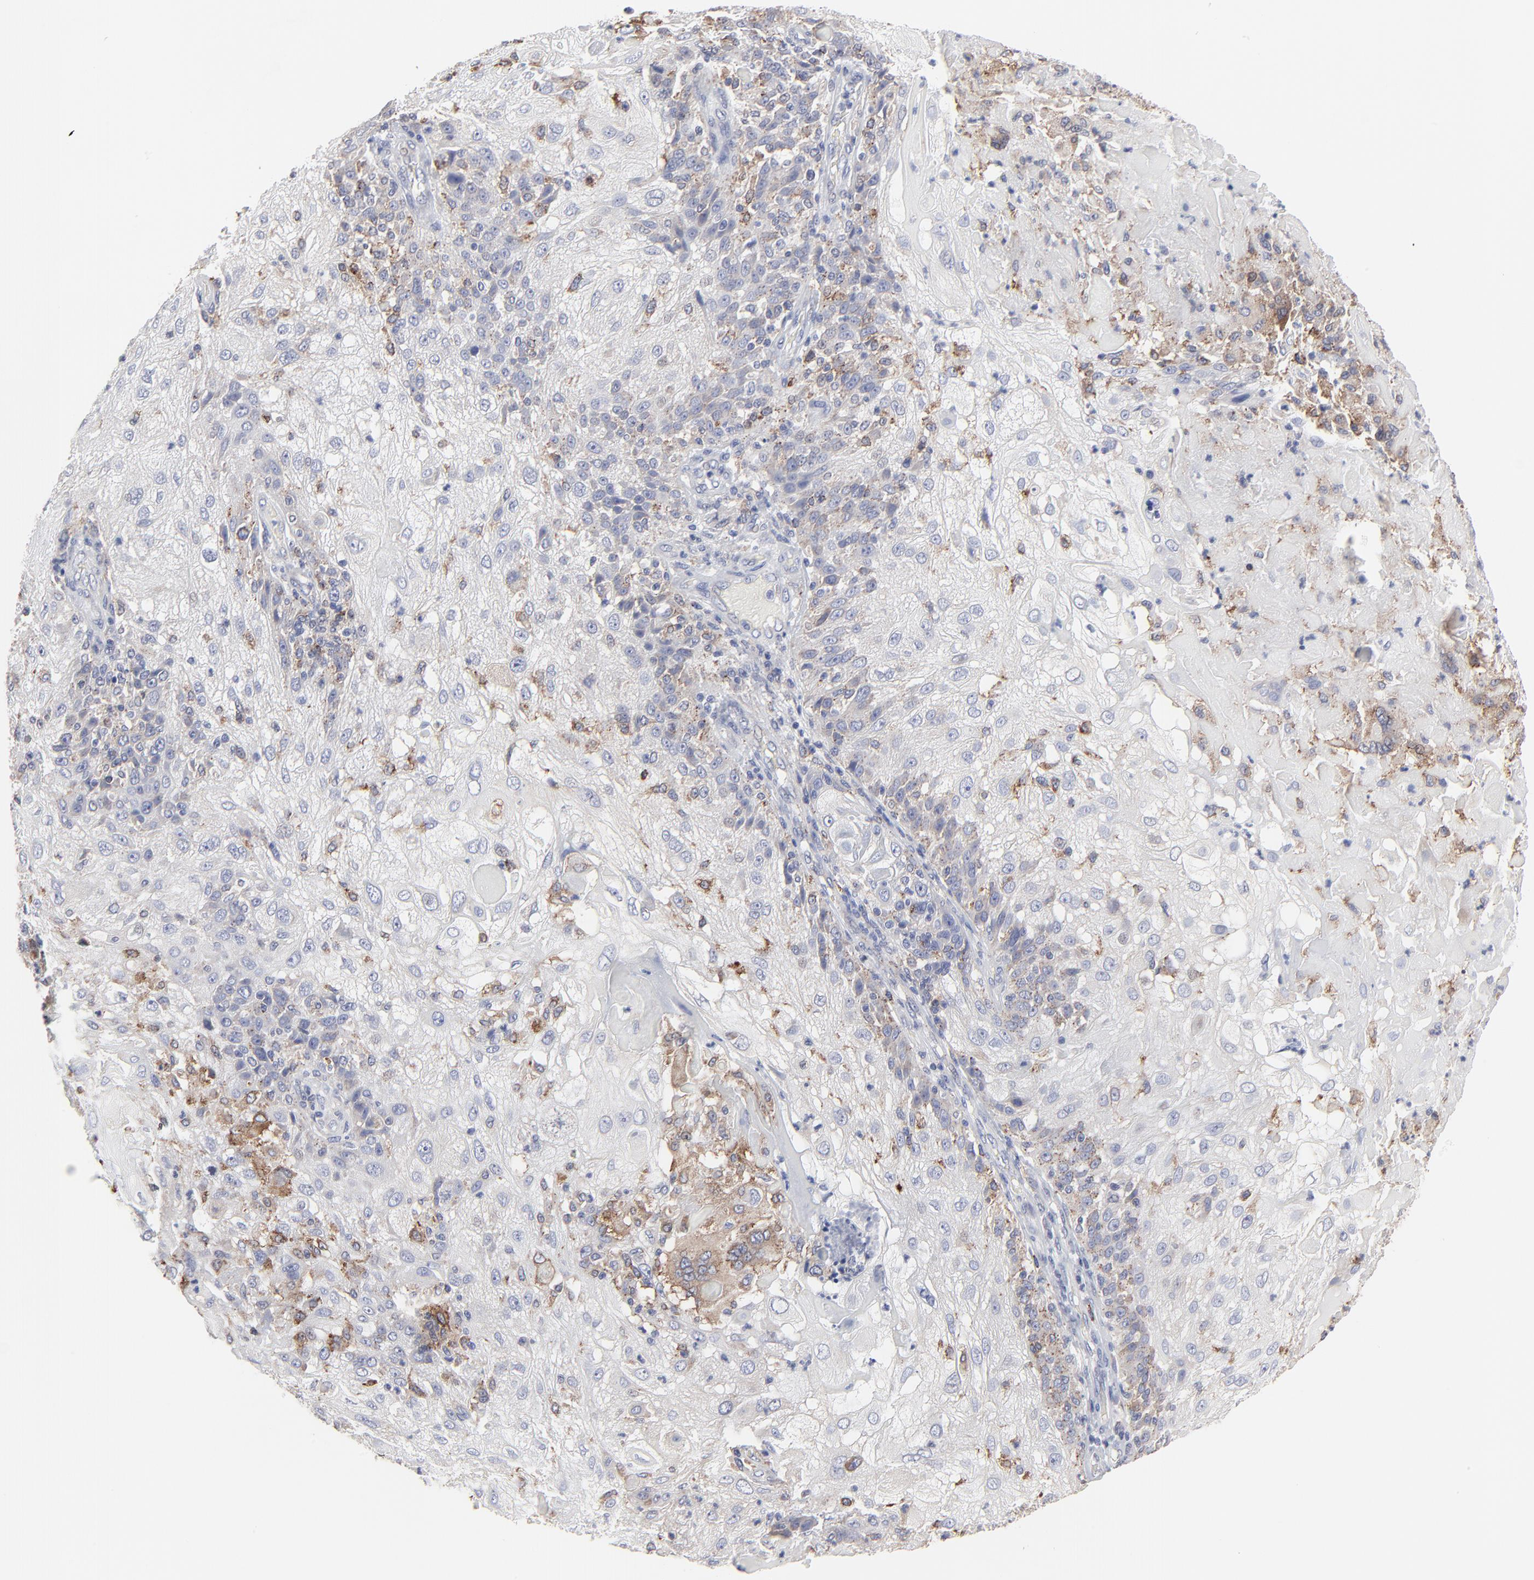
{"staining": {"intensity": "moderate", "quantity": ">75%", "location": "cytoplasmic/membranous"}, "tissue": "skin cancer", "cell_type": "Tumor cells", "image_type": "cancer", "snomed": [{"axis": "morphology", "description": "Normal tissue, NOS"}, {"axis": "morphology", "description": "Squamous cell carcinoma, NOS"}, {"axis": "topography", "description": "Skin"}], "caption": "Immunohistochemistry staining of skin squamous cell carcinoma, which displays medium levels of moderate cytoplasmic/membranous positivity in about >75% of tumor cells indicating moderate cytoplasmic/membranous protein expression. The staining was performed using DAB (brown) for protein detection and nuclei were counterstained in hematoxylin (blue).", "gene": "TRIM22", "patient": {"sex": "female", "age": 83}}